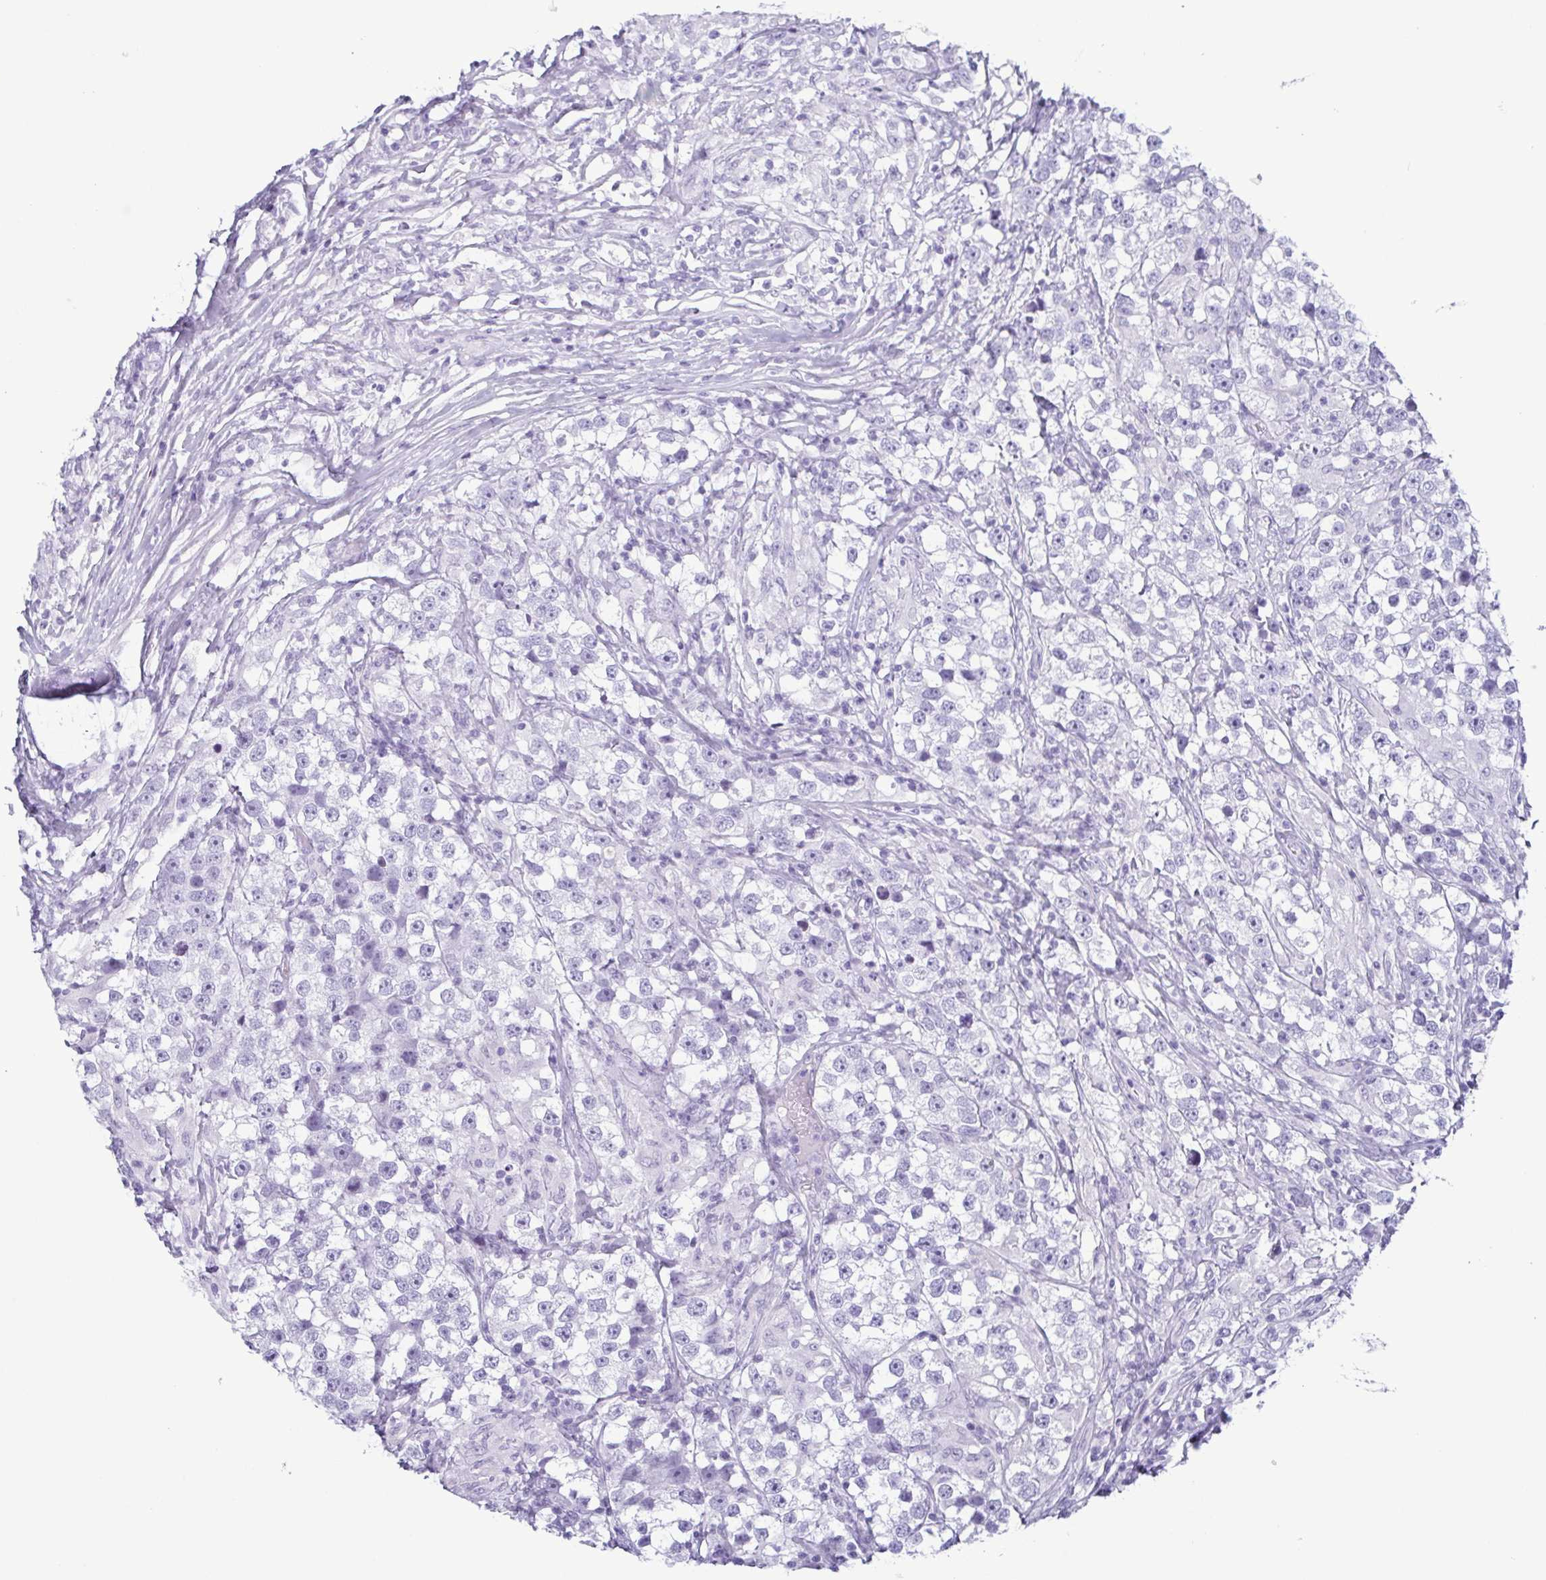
{"staining": {"intensity": "negative", "quantity": "none", "location": "none"}, "tissue": "testis cancer", "cell_type": "Tumor cells", "image_type": "cancer", "snomed": [{"axis": "morphology", "description": "Seminoma, NOS"}, {"axis": "topography", "description": "Testis"}], "caption": "A micrograph of testis cancer (seminoma) stained for a protein demonstrates no brown staining in tumor cells. (IHC, brightfield microscopy, high magnification).", "gene": "KRT10", "patient": {"sex": "male", "age": 46}}